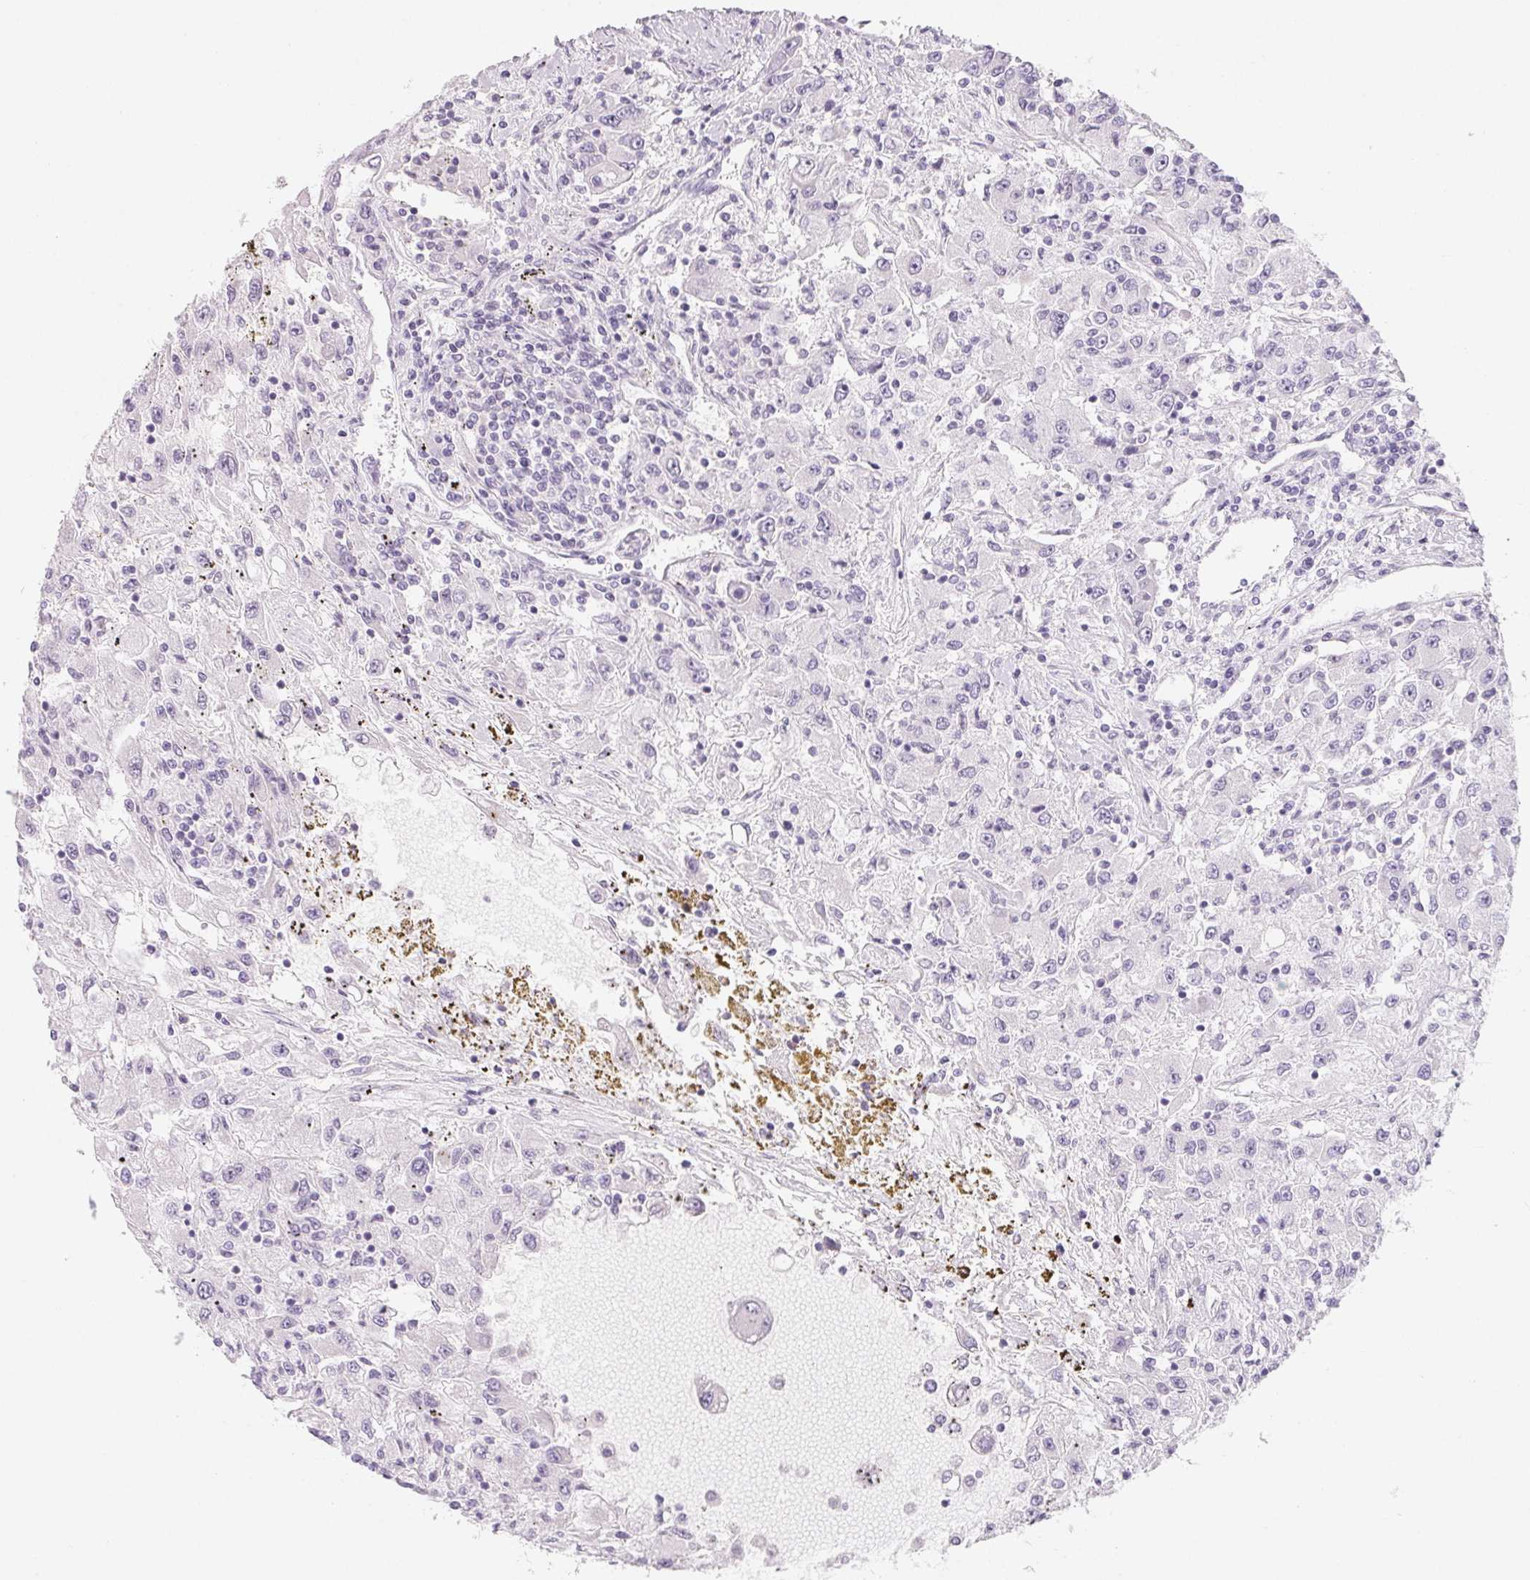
{"staining": {"intensity": "negative", "quantity": "none", "location": "none"}, "tissue": "renal cancer", "cell_type": "Tumor cells", "image_type": "cancer", "snomed": [{"axis": "morphology", "description": "Adenocarcinoma, NOS"}, {"axis": "topography", "description": "Kidney"}], "caption": "Photomicrograph shows no protein expression in tumor cells of renal cancer (adenocarcinoma) tissue.", "gene": "SPACA5B", "patient": {"sex": "female", "age": 67}}